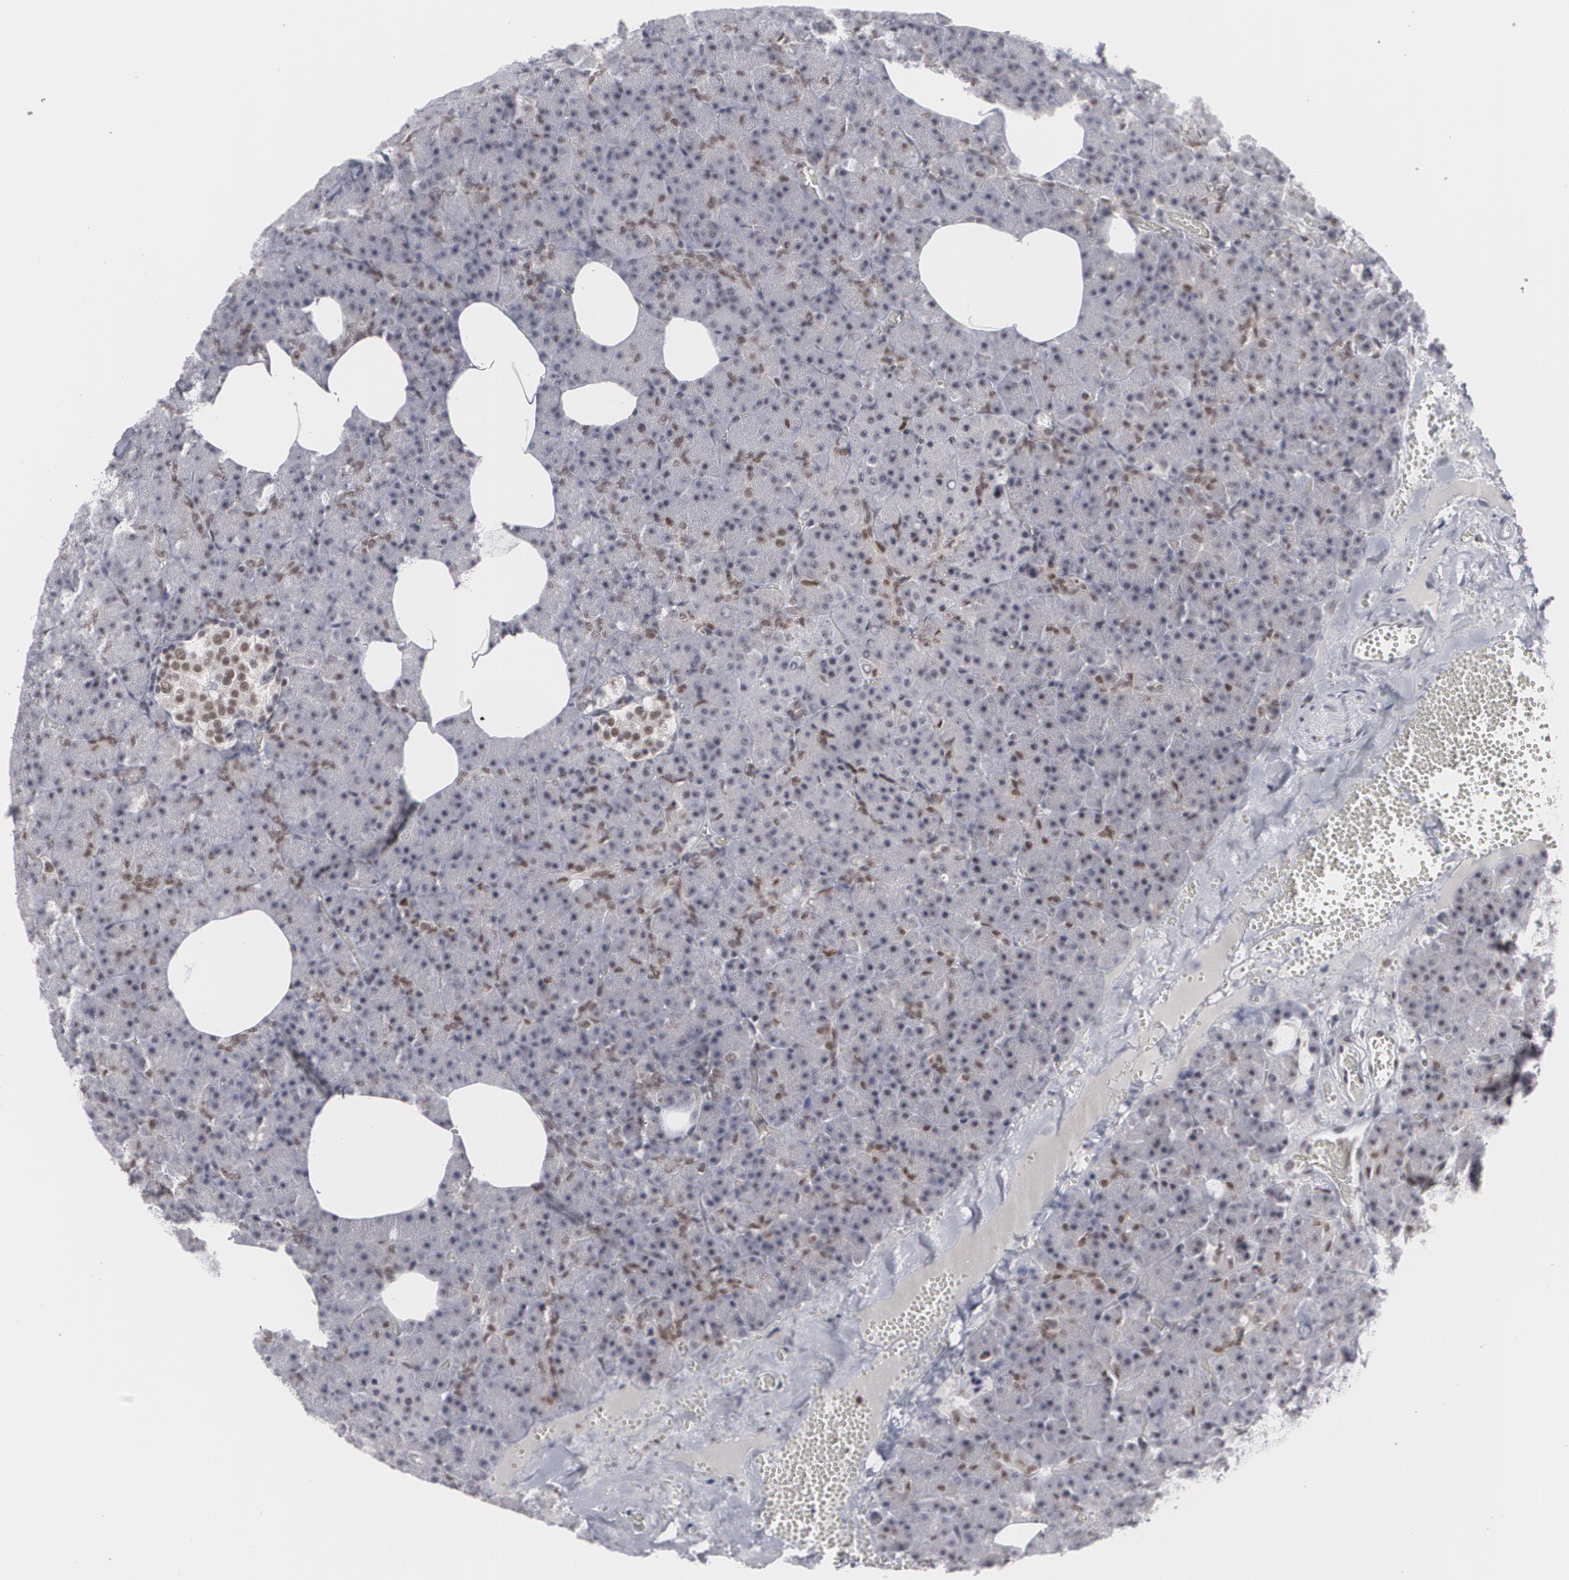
{"staining": {"intensity": "moderate", "quantity": "<25%", "location": "nuclear"}, "tissue": "pancreas", "cell_type": "Exocrine glandular cells", "image_type": "normal", "snomed": [{"axis": "morphology", "description": "Normal tissue, NOS"}, {"axis": "topography", "description": "Pancreas"}], "caption": "Immunohistochemistry (IHC) (DAB) staining of unremarkable human pancreas exhibits moderate nuclear protein staining in about <25% of exocrine glandular cells. Using DAB (3,3'-diaminobenzidine) (brown) and hematoxylin (blue) stains, captured at high magnification using brightfield microscopy.", "gene": "MCL1", "patient": {"sex": "female", "age": 35}}